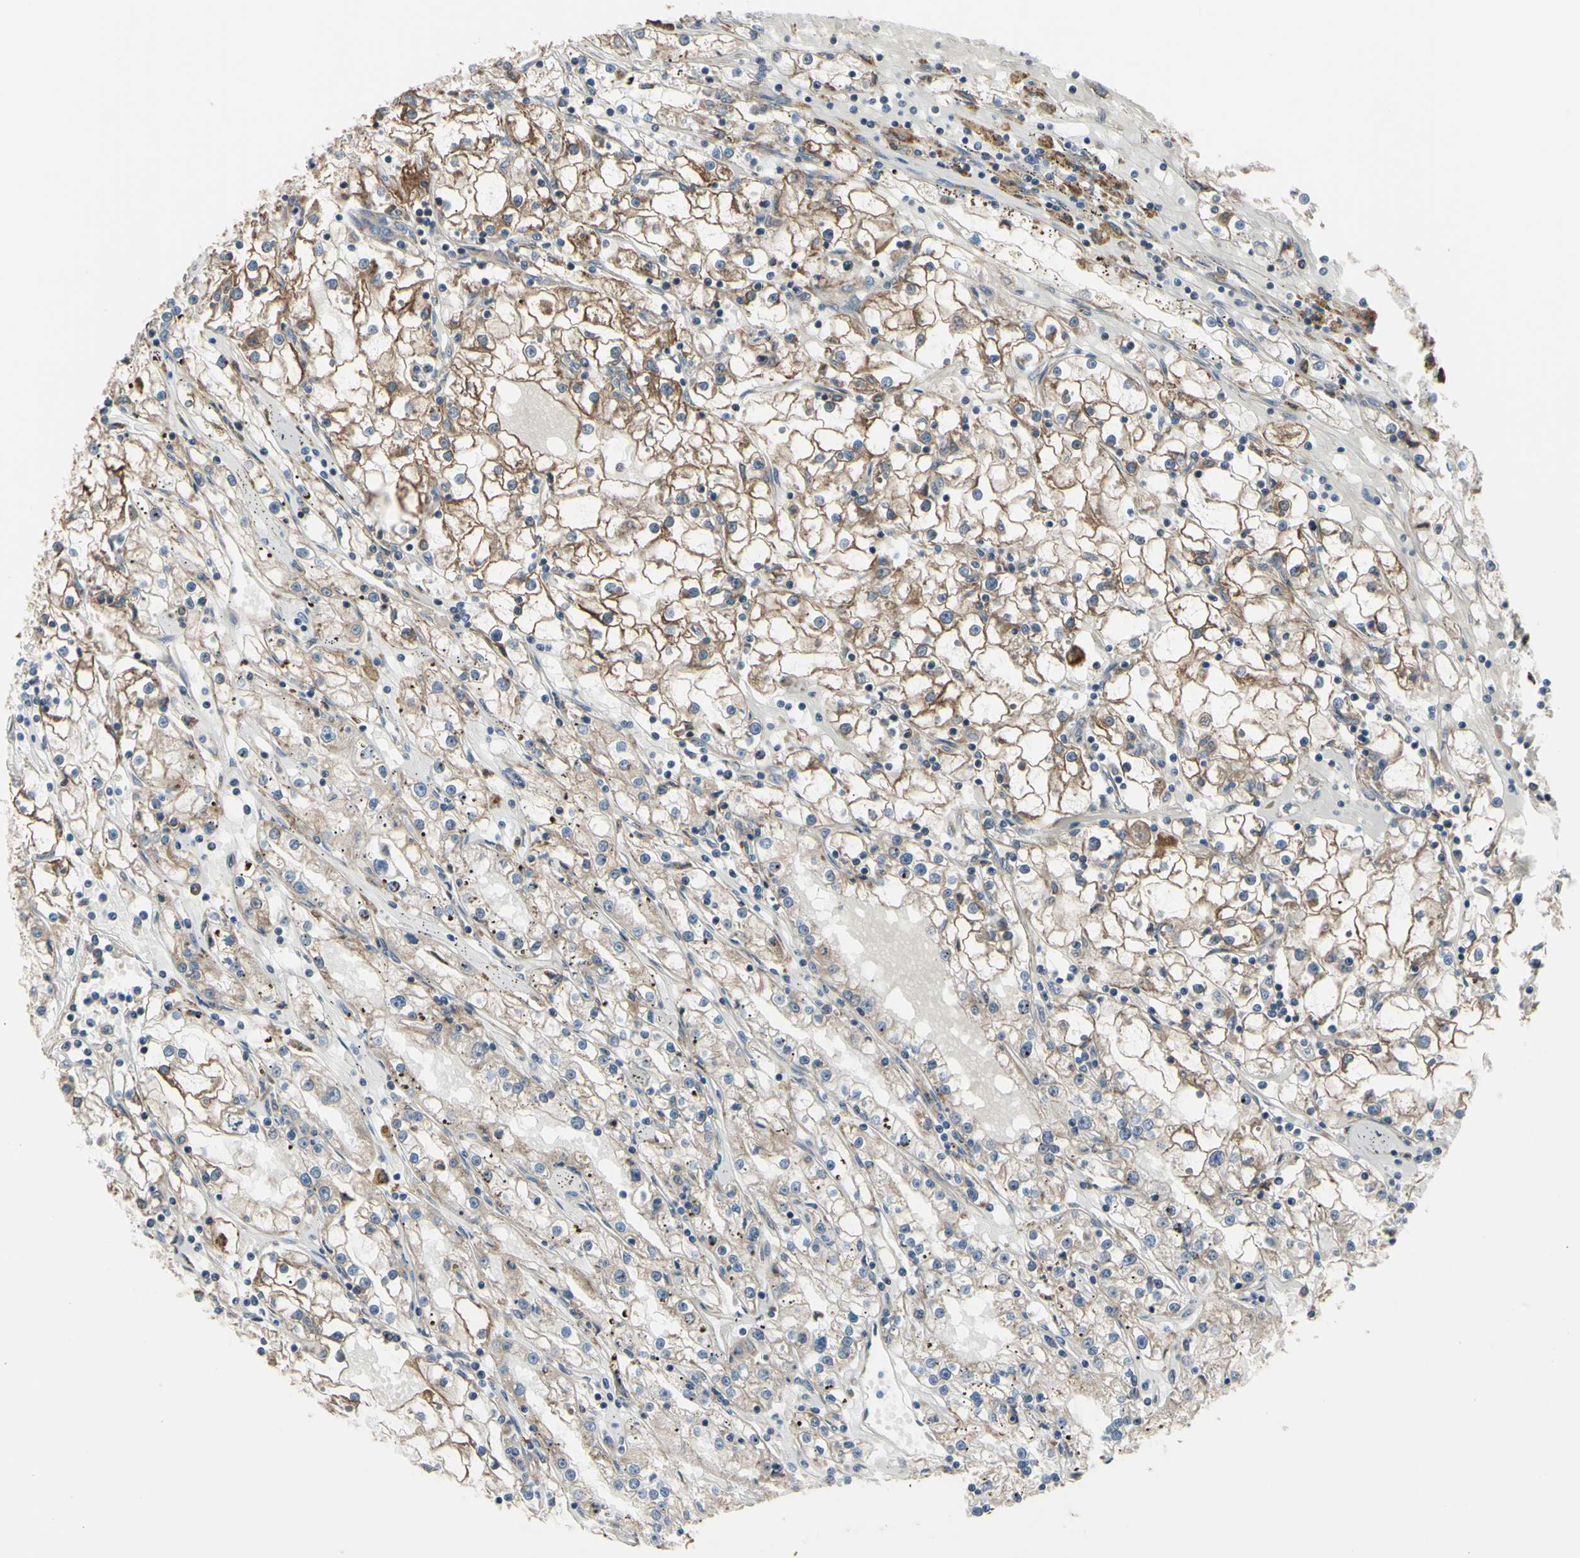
{"staining": {"intensity": "moderate", "quantity": ">75%", "location": "cytoplasmic/membranous"}, "tissue": "renal cancer", "cell_type": "Tumor cells", "image_type": "cancer", "snomed": [{"axis": "morphology", "description": "Adenocarcinoma, NOS"}, {"axis": "topography", "description": "Kidney"}], "caption": "Protein staining shows moderate cytoplasmic/membranous positivity in about >75% of tumor cells in renal cancer (adenocarcinoma).", "gene": "BMF", "patient": {"sex": "male", "age": 56}}